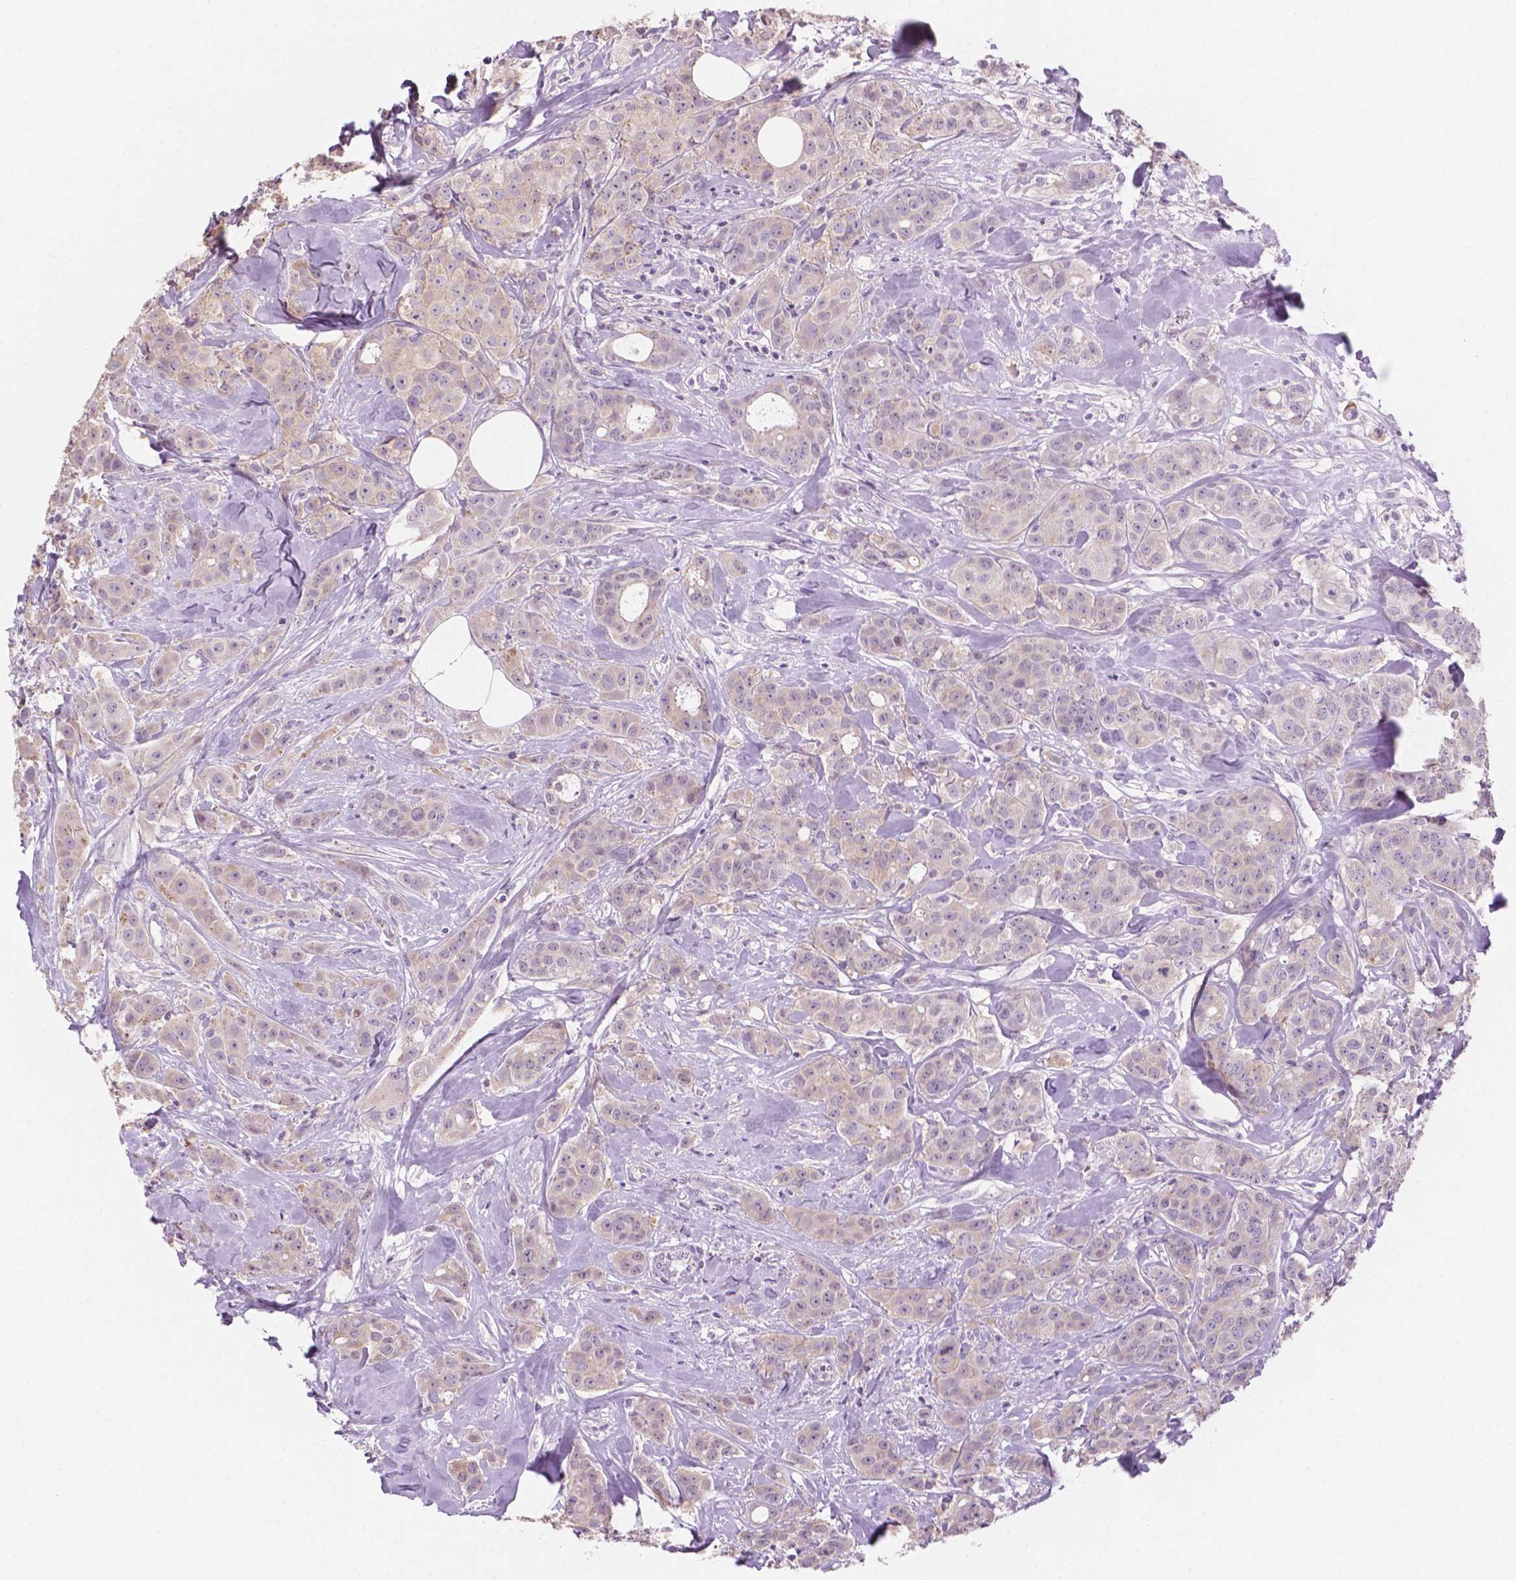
{"staining": {"intensity": "weak", "quantity": "<25%", "location": "cytoplasmic/membranous"}, "tissue": "breast cancer", "cell_type": "Tumor cells", "image_type": "cancer", "snomed": [{"axis": "morphology", "description": "Duct carcinoma"}, {"axis": "topography", "description": "Breast"}], "caption": "A high-resolution micrograph shows immunohistochemistry (IHC) staining of breast cancer (invasive ductal carcinoma), which demonstrates no significant staining in tumor cells.", "gene": "SBSN", "patient": {"sex": "female", "age": 43}}